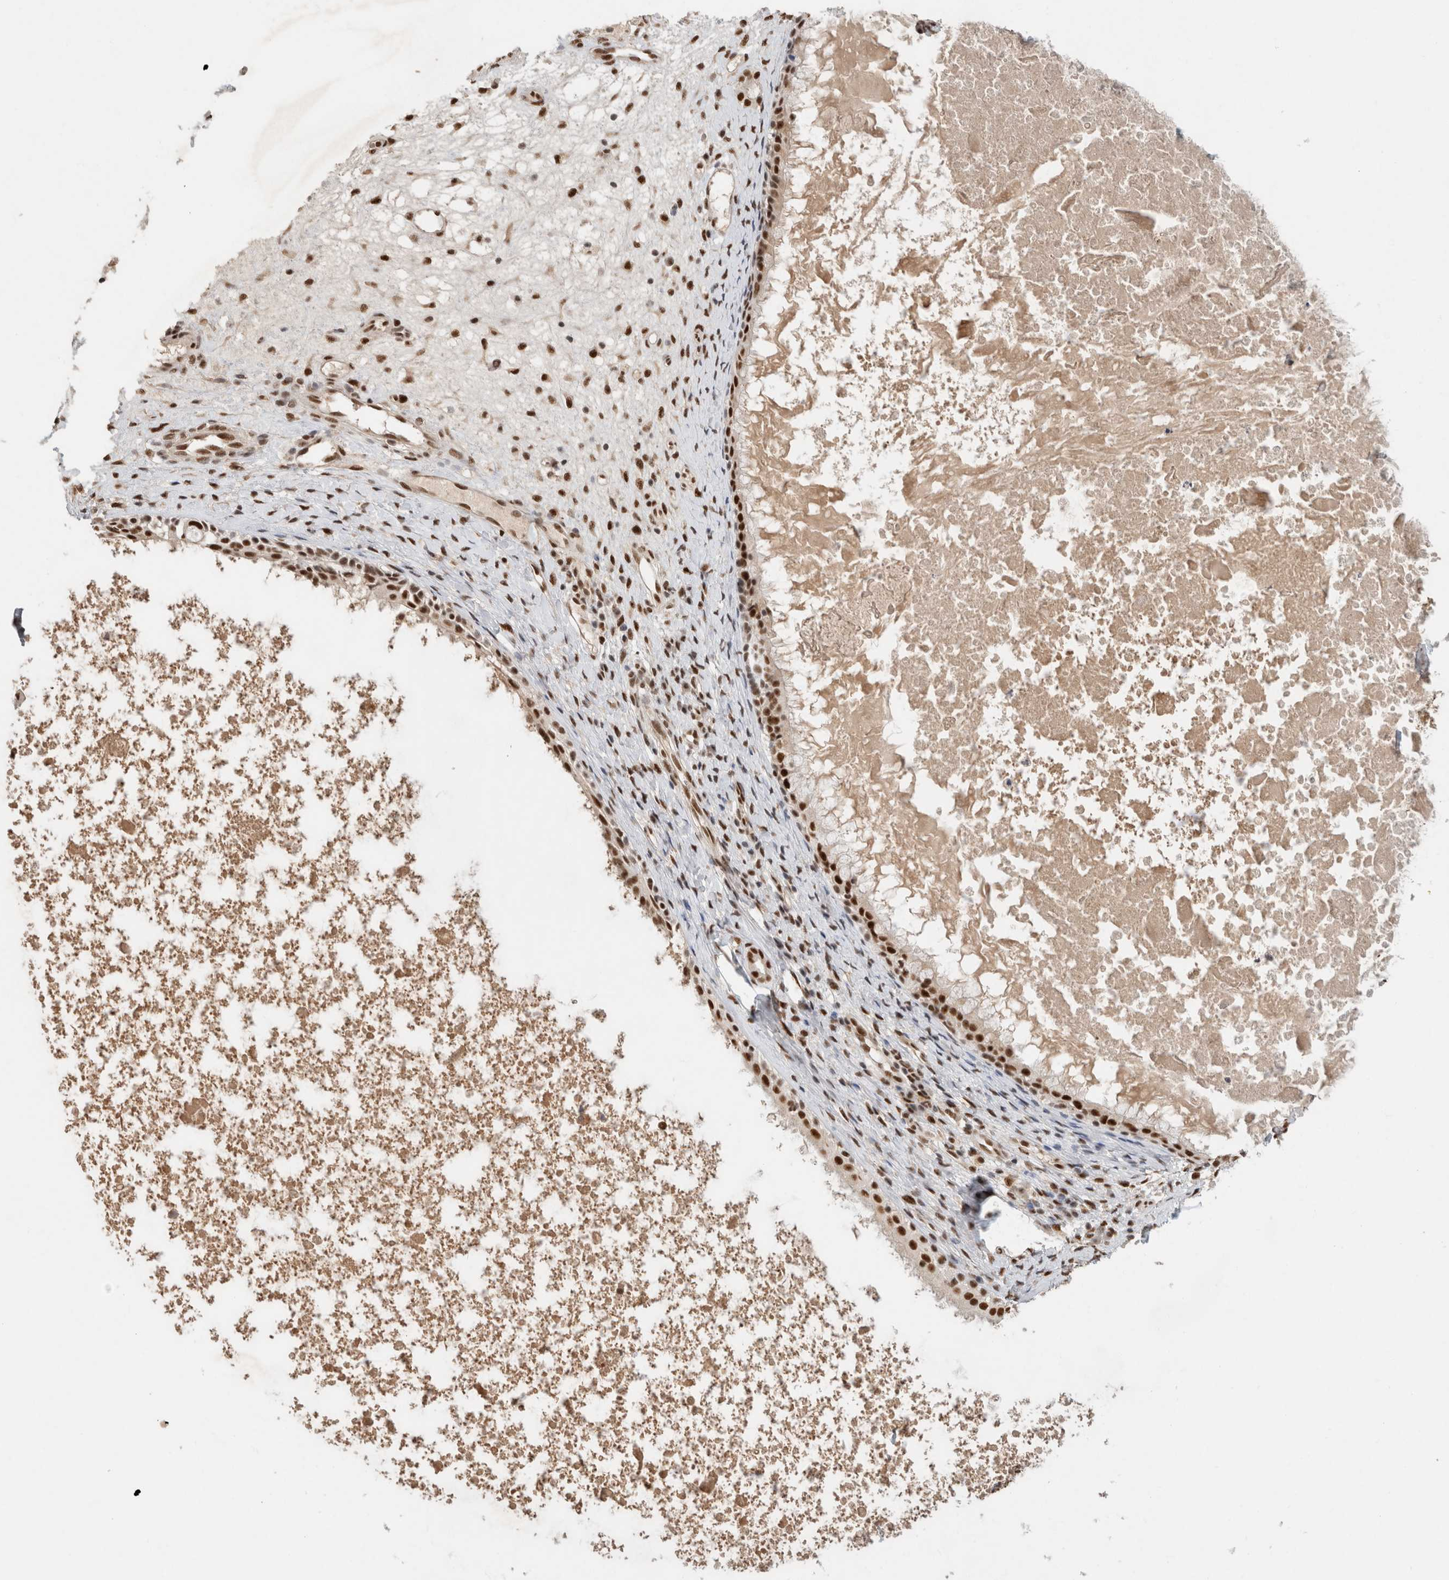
{"staining": {"intensity": "strong", "quantity": ">75%", "location": "nuclear"}, "tissue": "nasopharynx", "cell_type": "Respiratory epithelial cells", "image_type": "normal", "snomed": [{"axis": "morphology", "description": "Normal tissue, NOS"}, {"axis": "topography", "description": "Nasopharynx"}], "caption": "Protein staining of unremarkable nasopharynx exhibits strong nuclear positivity in about >75% of respiratory epithelial cells.", "gene": "DDX42", "patient": {"sex": "male", "age": 22}}